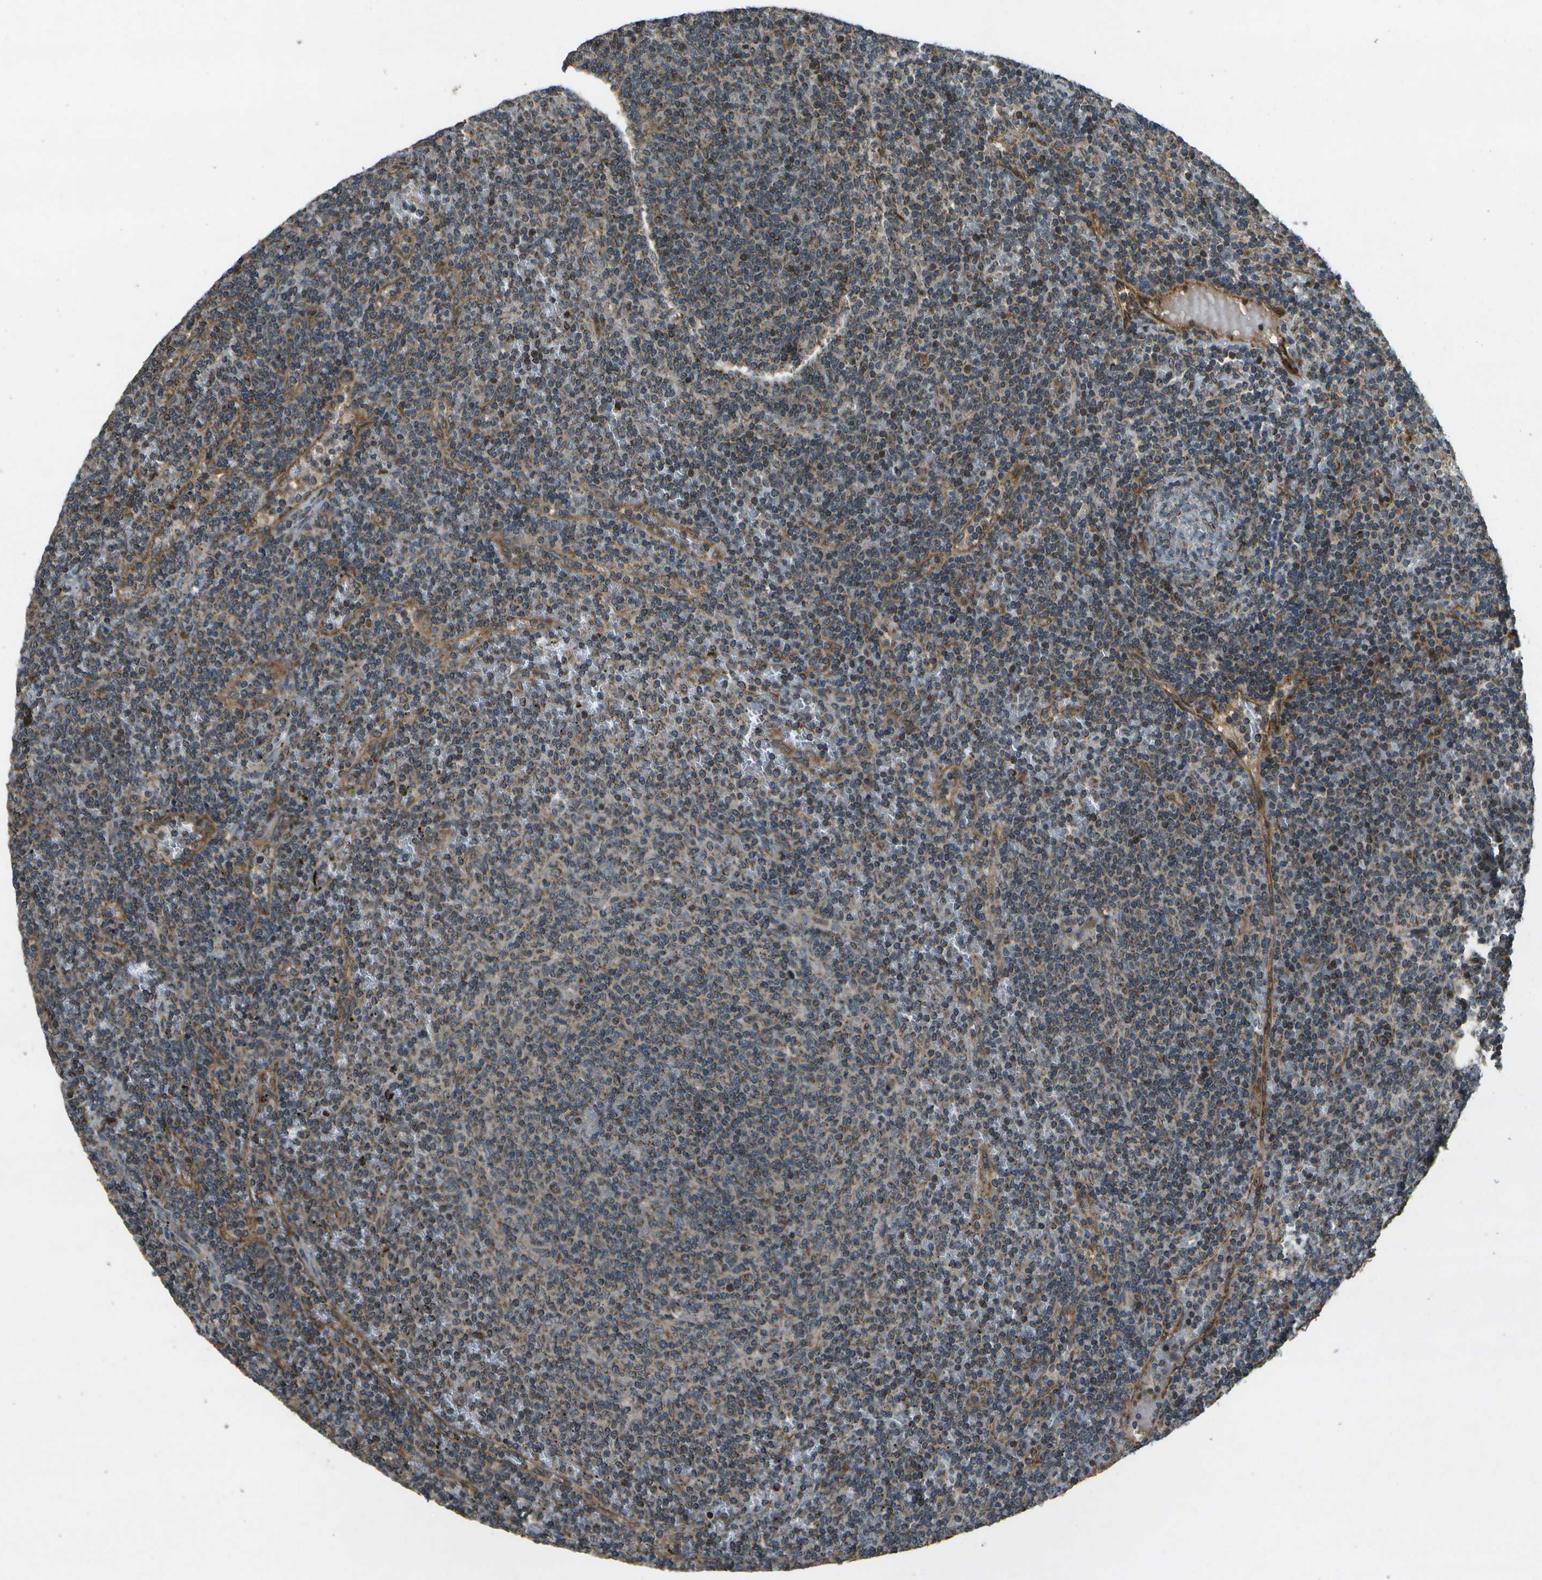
{"staining": {"intensity": "moderate", "quantity": "25%-75%", "location": "cytoplasmic/membranous"}, "tissue": "lymphoma", "cell_type": "Tumor cells", "image_type": "cancer", "snomed": [{"axis": "morphology", "description": "Malignant lymphoma, non-Hodgkin's type, Low grade"}, {"axis": "topography", "description": "Spleen"}], "caption": "The immunohistochemical stain highlights moderate cytoplasmic/membranous staining in tumor cells of lymphoma tissue.", "gene": "HFE", "patient": {"sex": "female", "age": 50}}